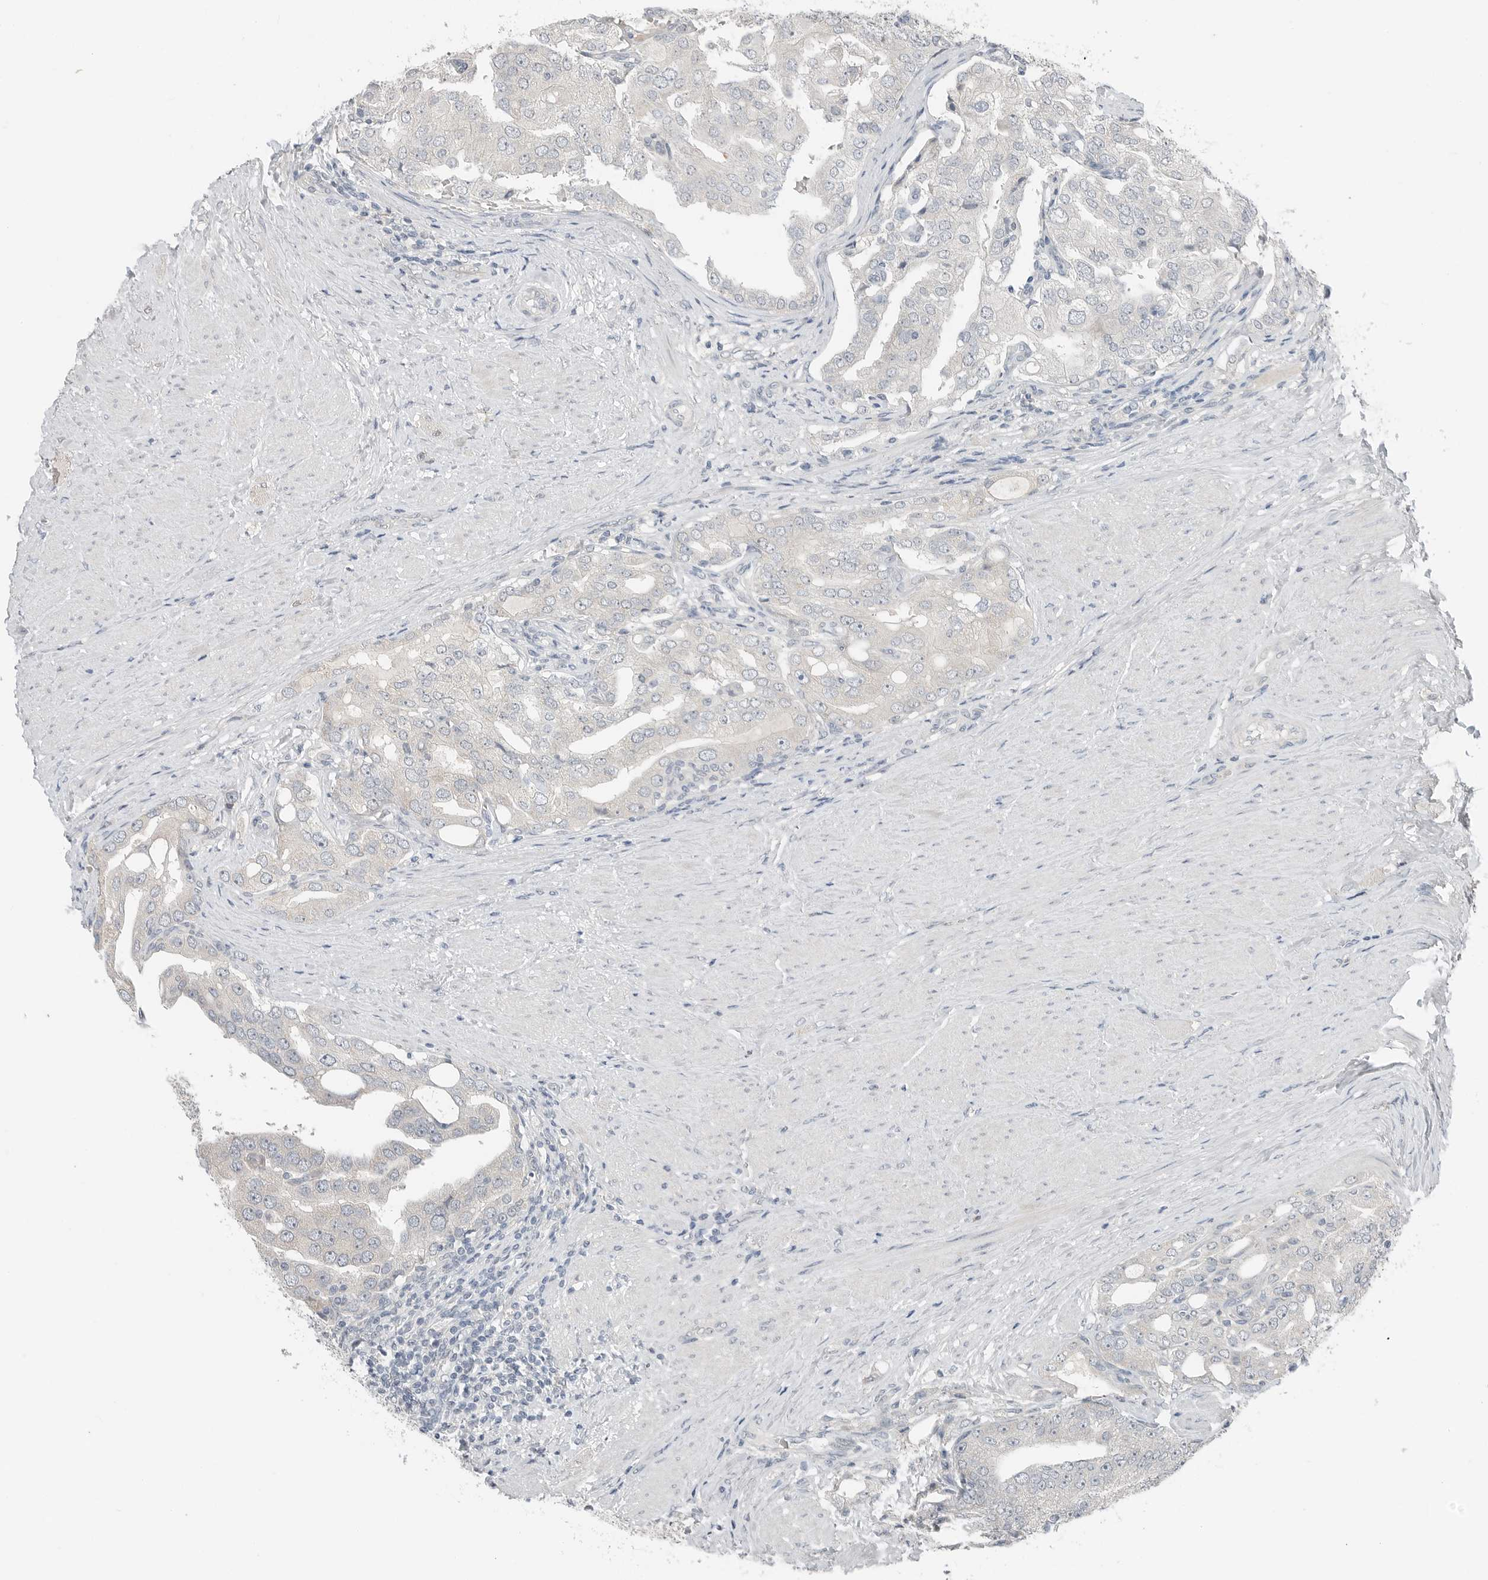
{"staining": {"intensity": "negative", "quantity": "none", "location": "none"}, "tissue": "prostate cancer", "cell_type": "Tumor cells", "image_type": "cancer", "snomed": [{"axis": "morphology", "description": "Adenocarcinoma, High grade"}, {"axis": "topography", "description": "Prostate"}], "caption": "The histopathology image demonstrates no significant staining in tumor cells of prostate cancer (adenocarcinoma (high-grade)).", "gene": "FCRLB", "patient": {"sex": "male", "age": 50}}